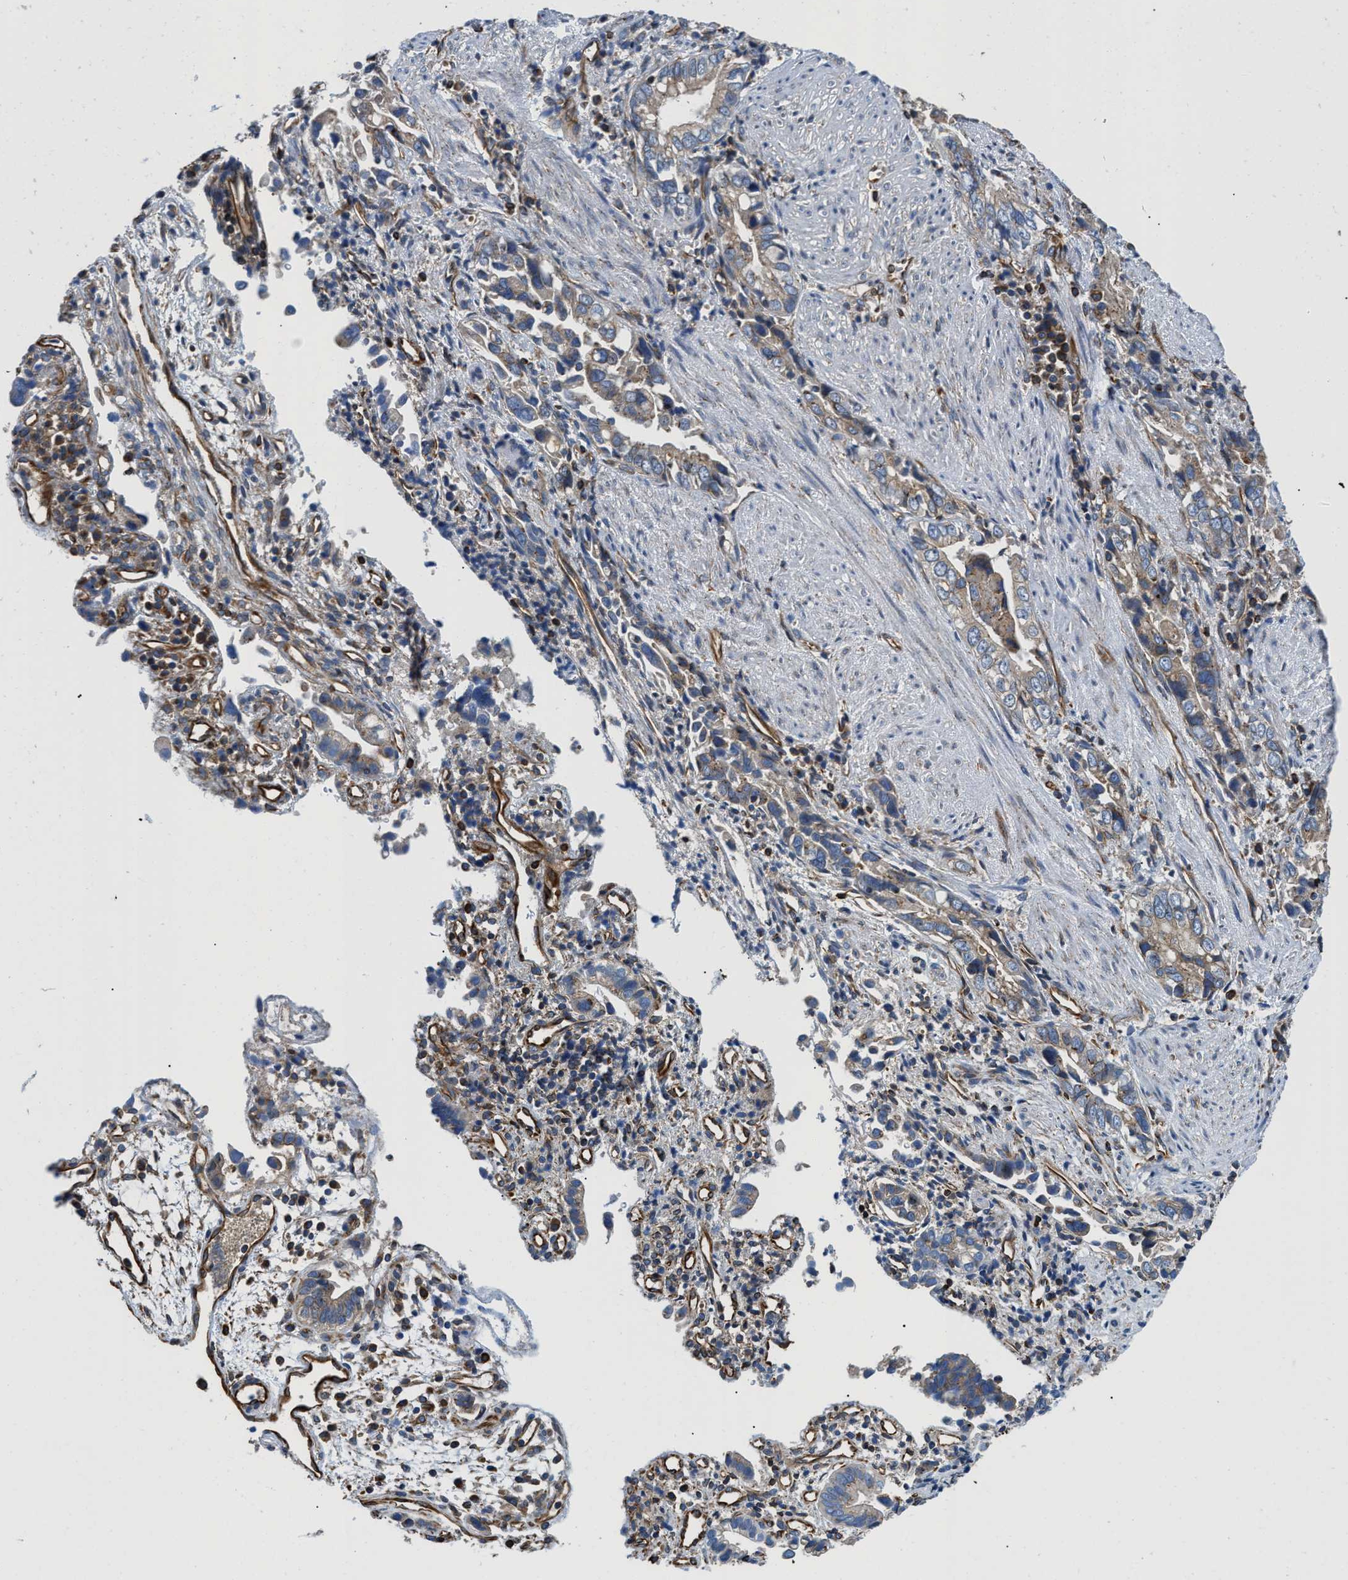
{"staining": {"intensity": "weak", "quantity": ">75%", "location": "cytoplasmic/membranous"}, "tissue": "liver cancer", "cell_type": "Tumor cells", "image_type": "cancer", "snomed": [{"axis": "morphology", "description": "Cholangiocarcinoma"}, {"axis": "topography", "description": "Liver"}], "caption": "Immunohistochemical staining of liver cancer (cholangiocarcinoma) demonstrates weak cytoplasmic/membranous protein positivity in approximately >75% of tumor cells.", "gene": "HSD17B12", "patient": {"sex": "female", "age": 79}}